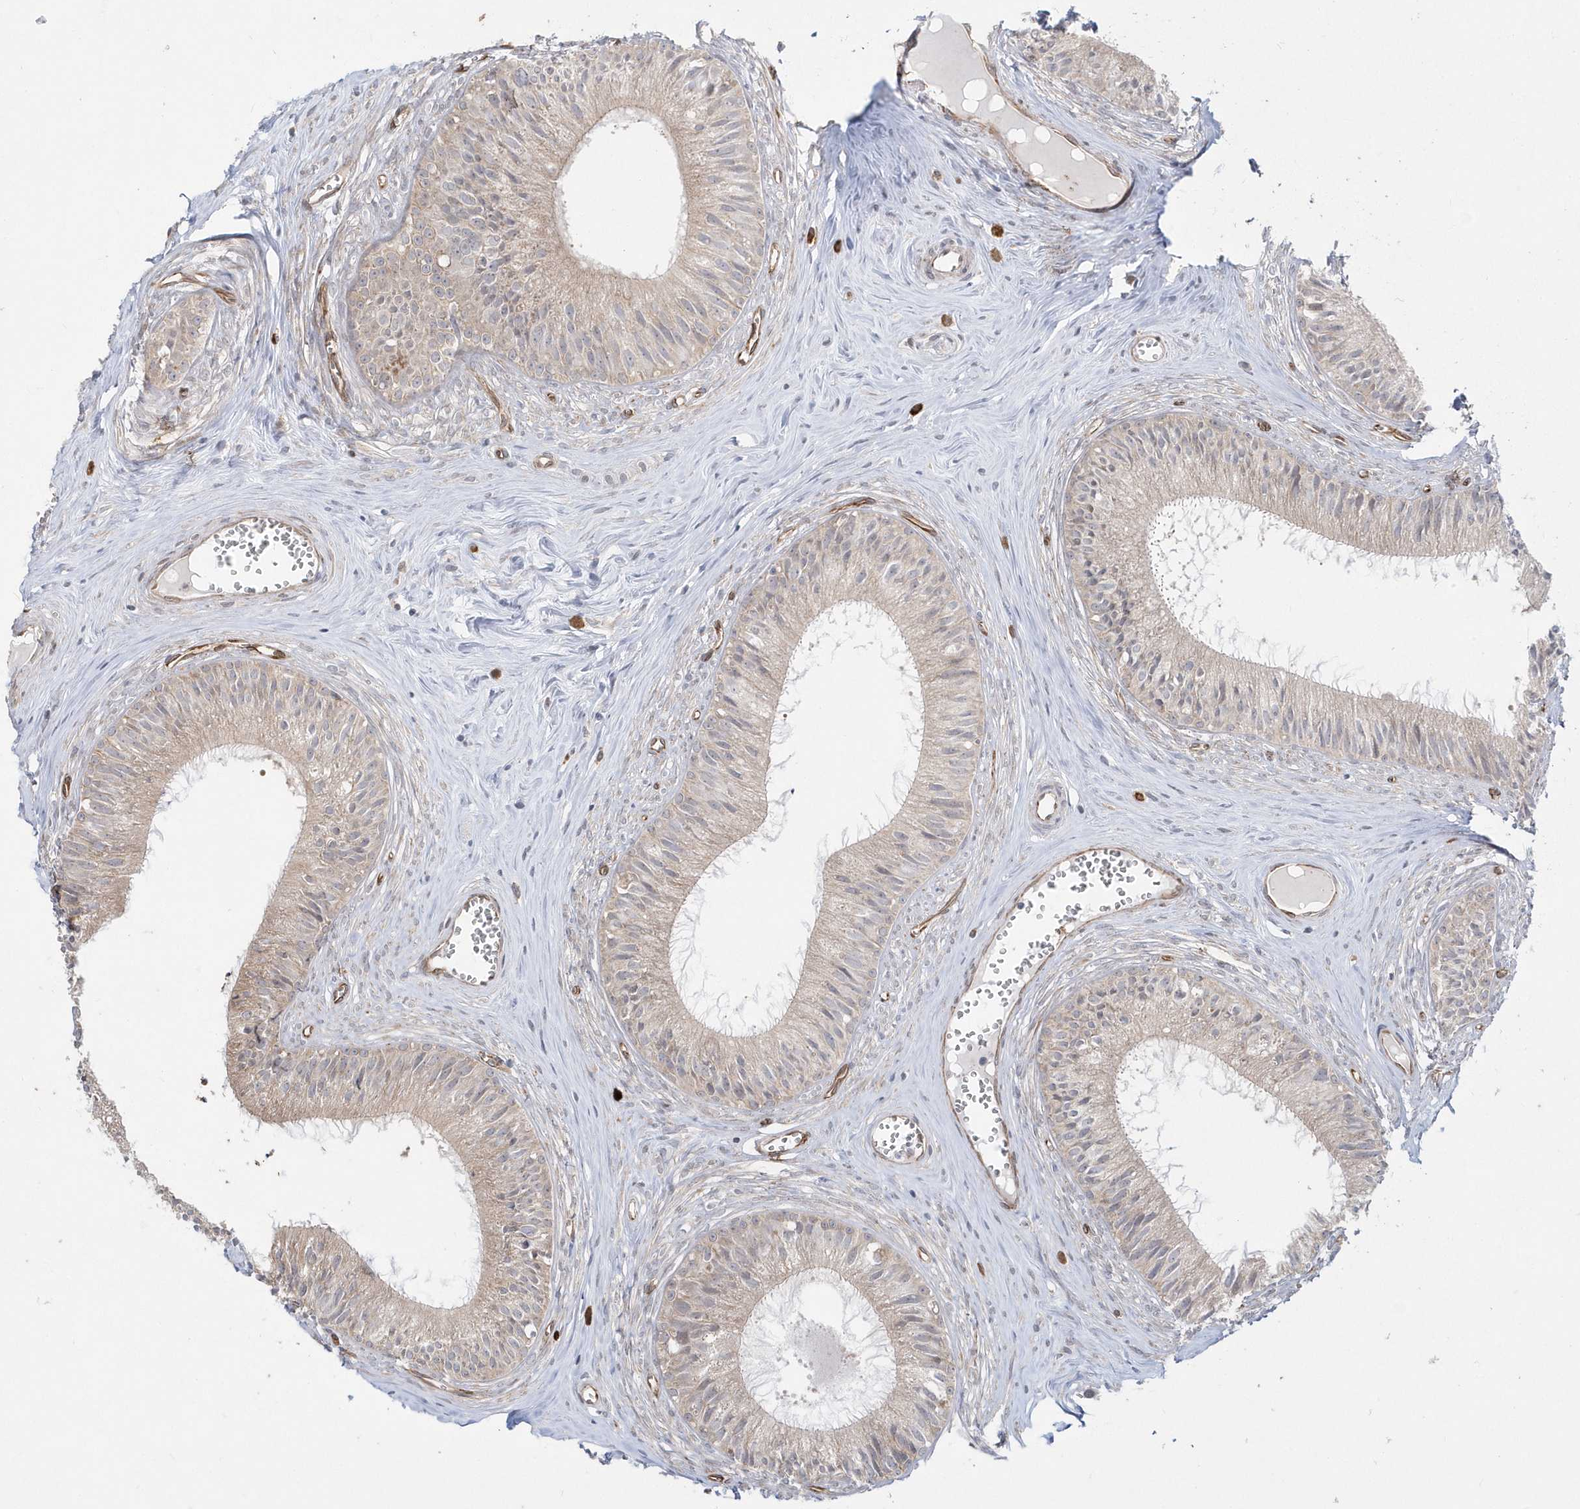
{"staining": {"intensity": "weak", "quantity": "25%-75%", "location": "cytoplasmic/membranous"}, "tissue": "epididymis", "cell_type": "Glandular cells", "image_type": "normal", "snomed": [{"axis": "morphology", "description": "Normal tissue, NOS"}, {"axis": "topography", "description": "Epididymis"}], "caption": "IHC micrograph of unremarkable epididymis: epididymis stained using immunohistochemistry (IHC) exhibits low levels of weak protein expression localized specifically in the cytoplasmic/membranous of glandular cells, appearing as a cytoplasmic/membranous brown color.", "gene": "DHX57", "patient": {"sex": "male", "age": 36}}